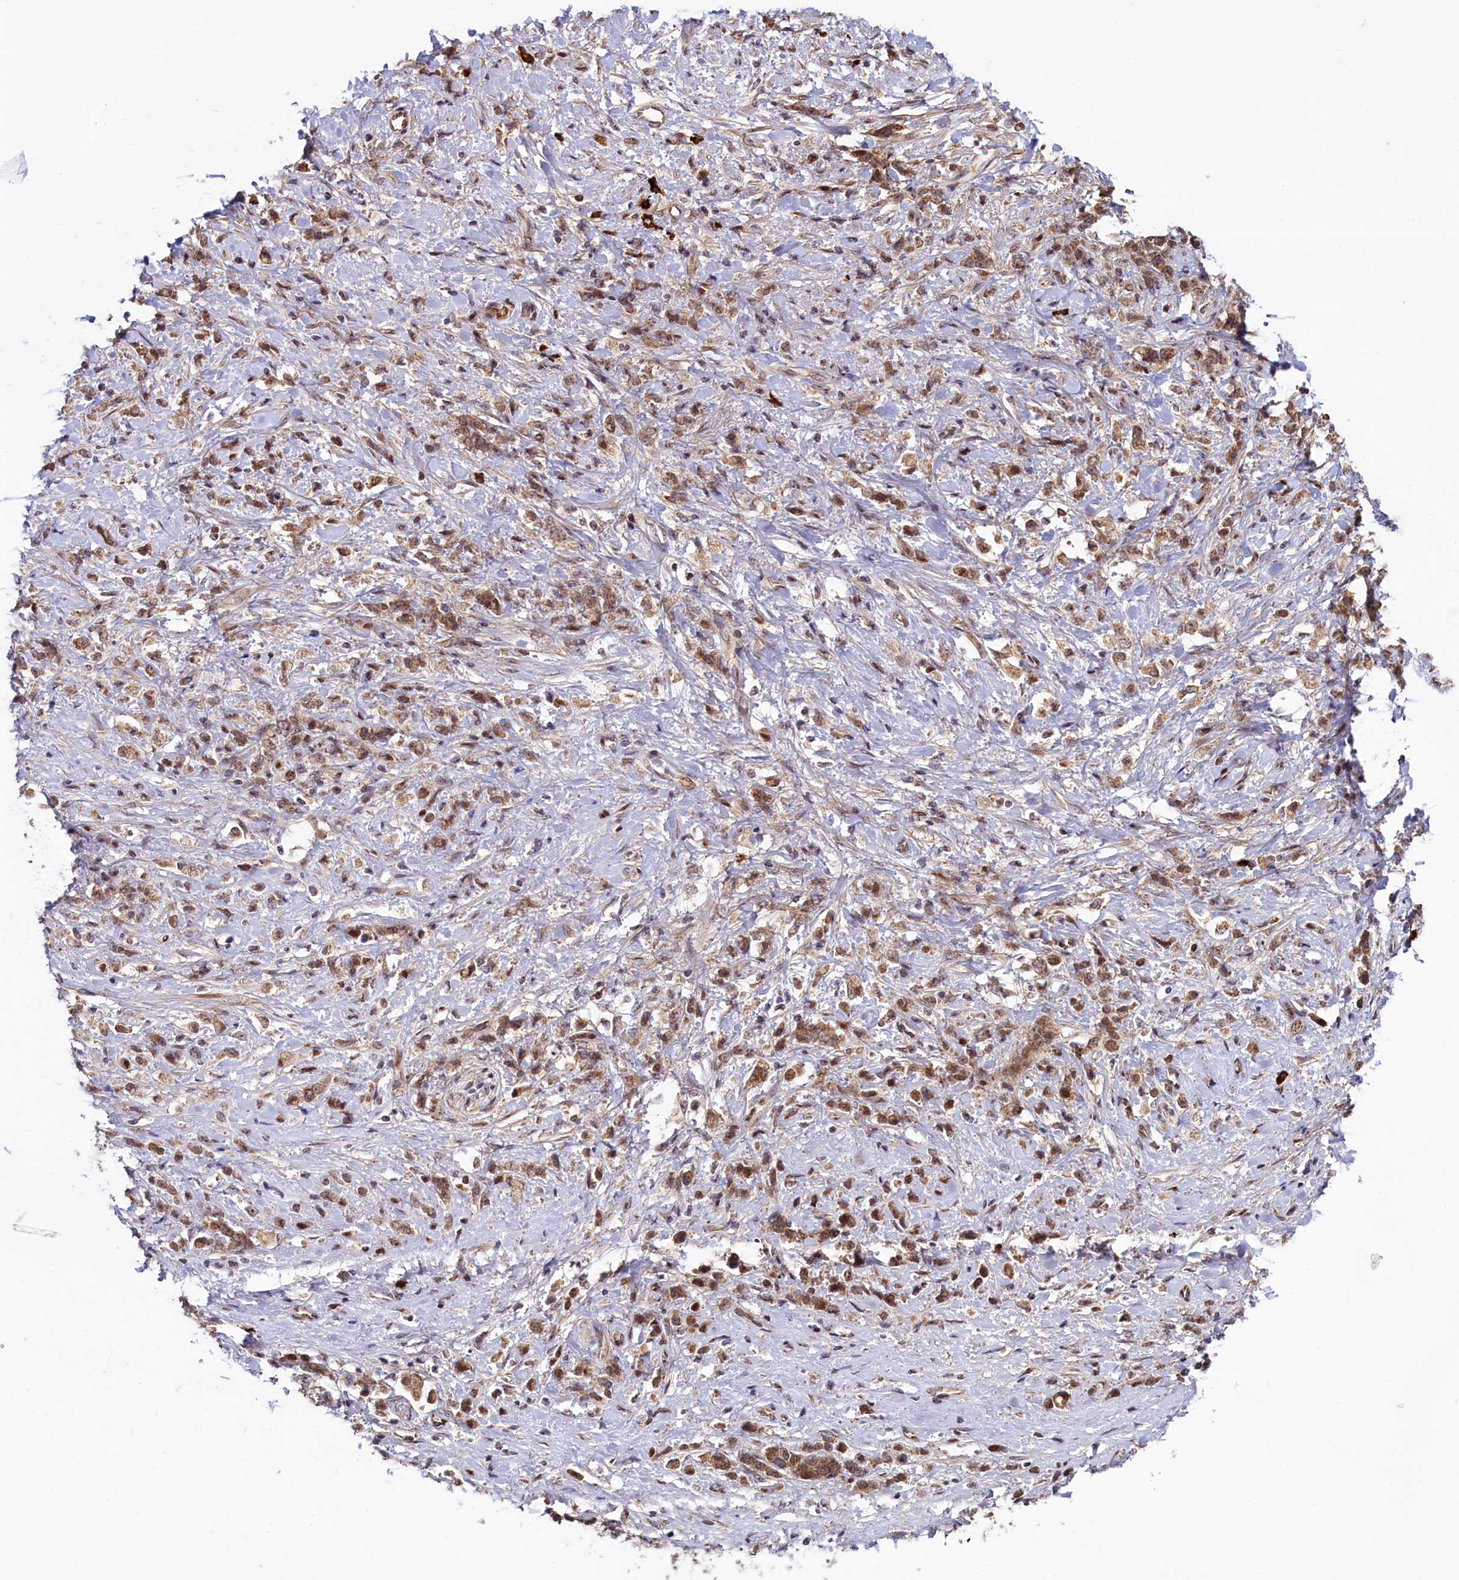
{"staining": {"intensity": "moderate", "quantity": ">75%", "location": "cytoplasmic/membranous,nuclear"}, "tissue": "stomach cancer", "cell_type": "Tumor cells", "image_type": "cancer", "snomed": [{"axis": "morphology", "description": "Adenocarcinoma, NOS"}, {"axis": "topography", "description": "Stomach"}], "caption": "Protein expression analysis of adenocarcinoma (stomach) reveals moderate cytoplasmic/membranous and nuclear expression in approximately >75% of tumor cells.", "gene": "RBFA", "patient": {"sex": "female", "age": 60}}